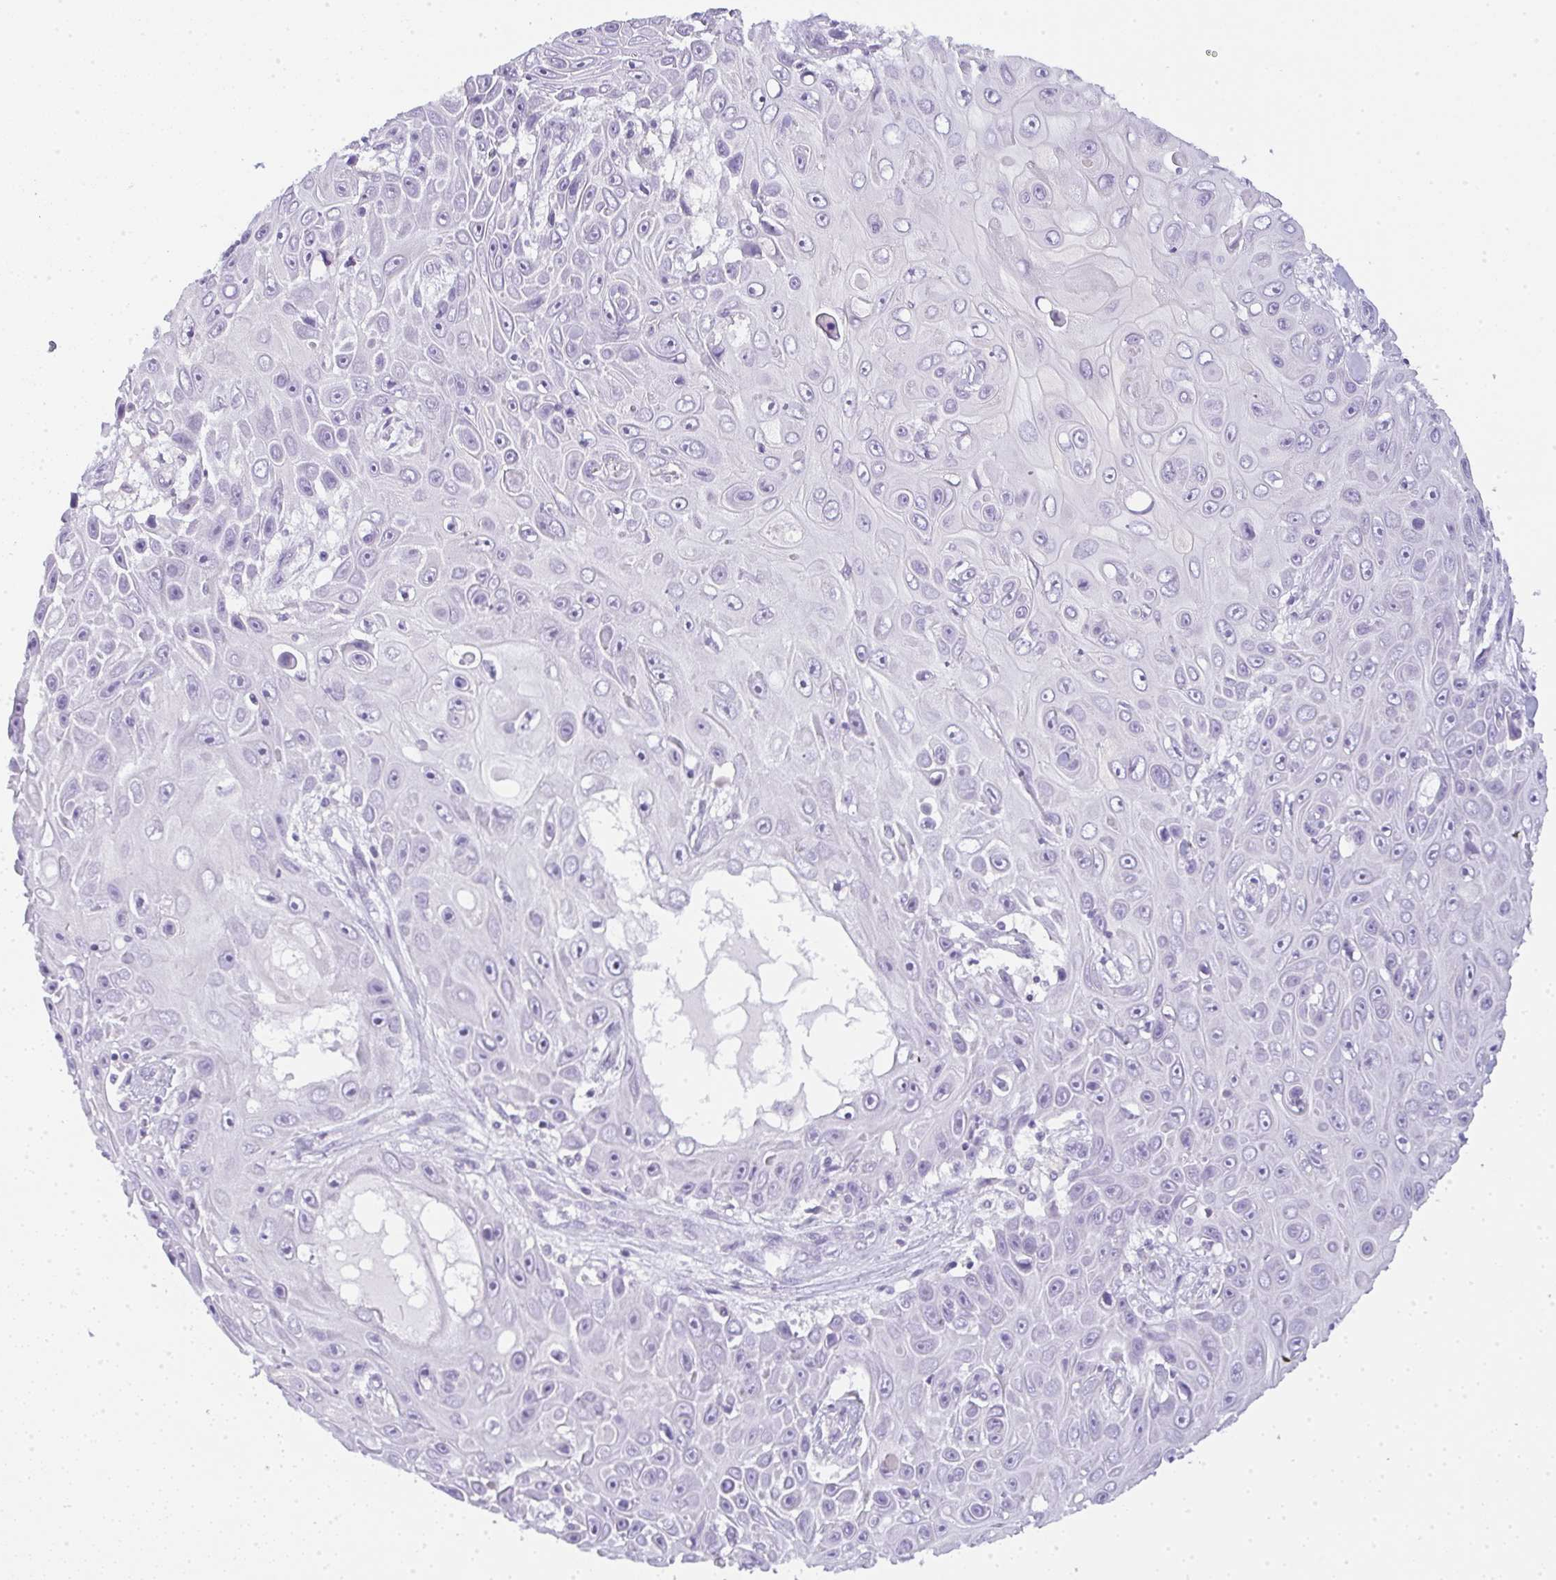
{"staining": {"intensity": "negative", "quantity": "none", "location": "none"}, "tissue": "skin cancer", "cell_type": "Tumor cells", "image_type": "cancer", "snomed": [{"axis": "morphology", "description": "Squamous cell carcinoma, NOS"}, {"axis": "topography", "description": "Skin"}], "caption": "High magnification brightfield microscopy of skin cancer stained with DAB (3,3'-diaminobenzidine) (brown) and counterstained with hematoxylin (blue): tumor cells show no significant expression. (DAB IHC visualized using brightfield microscopy, high magnification).", "gene": "LPAR4", "patient": {"sex": "male", "age": 82}}